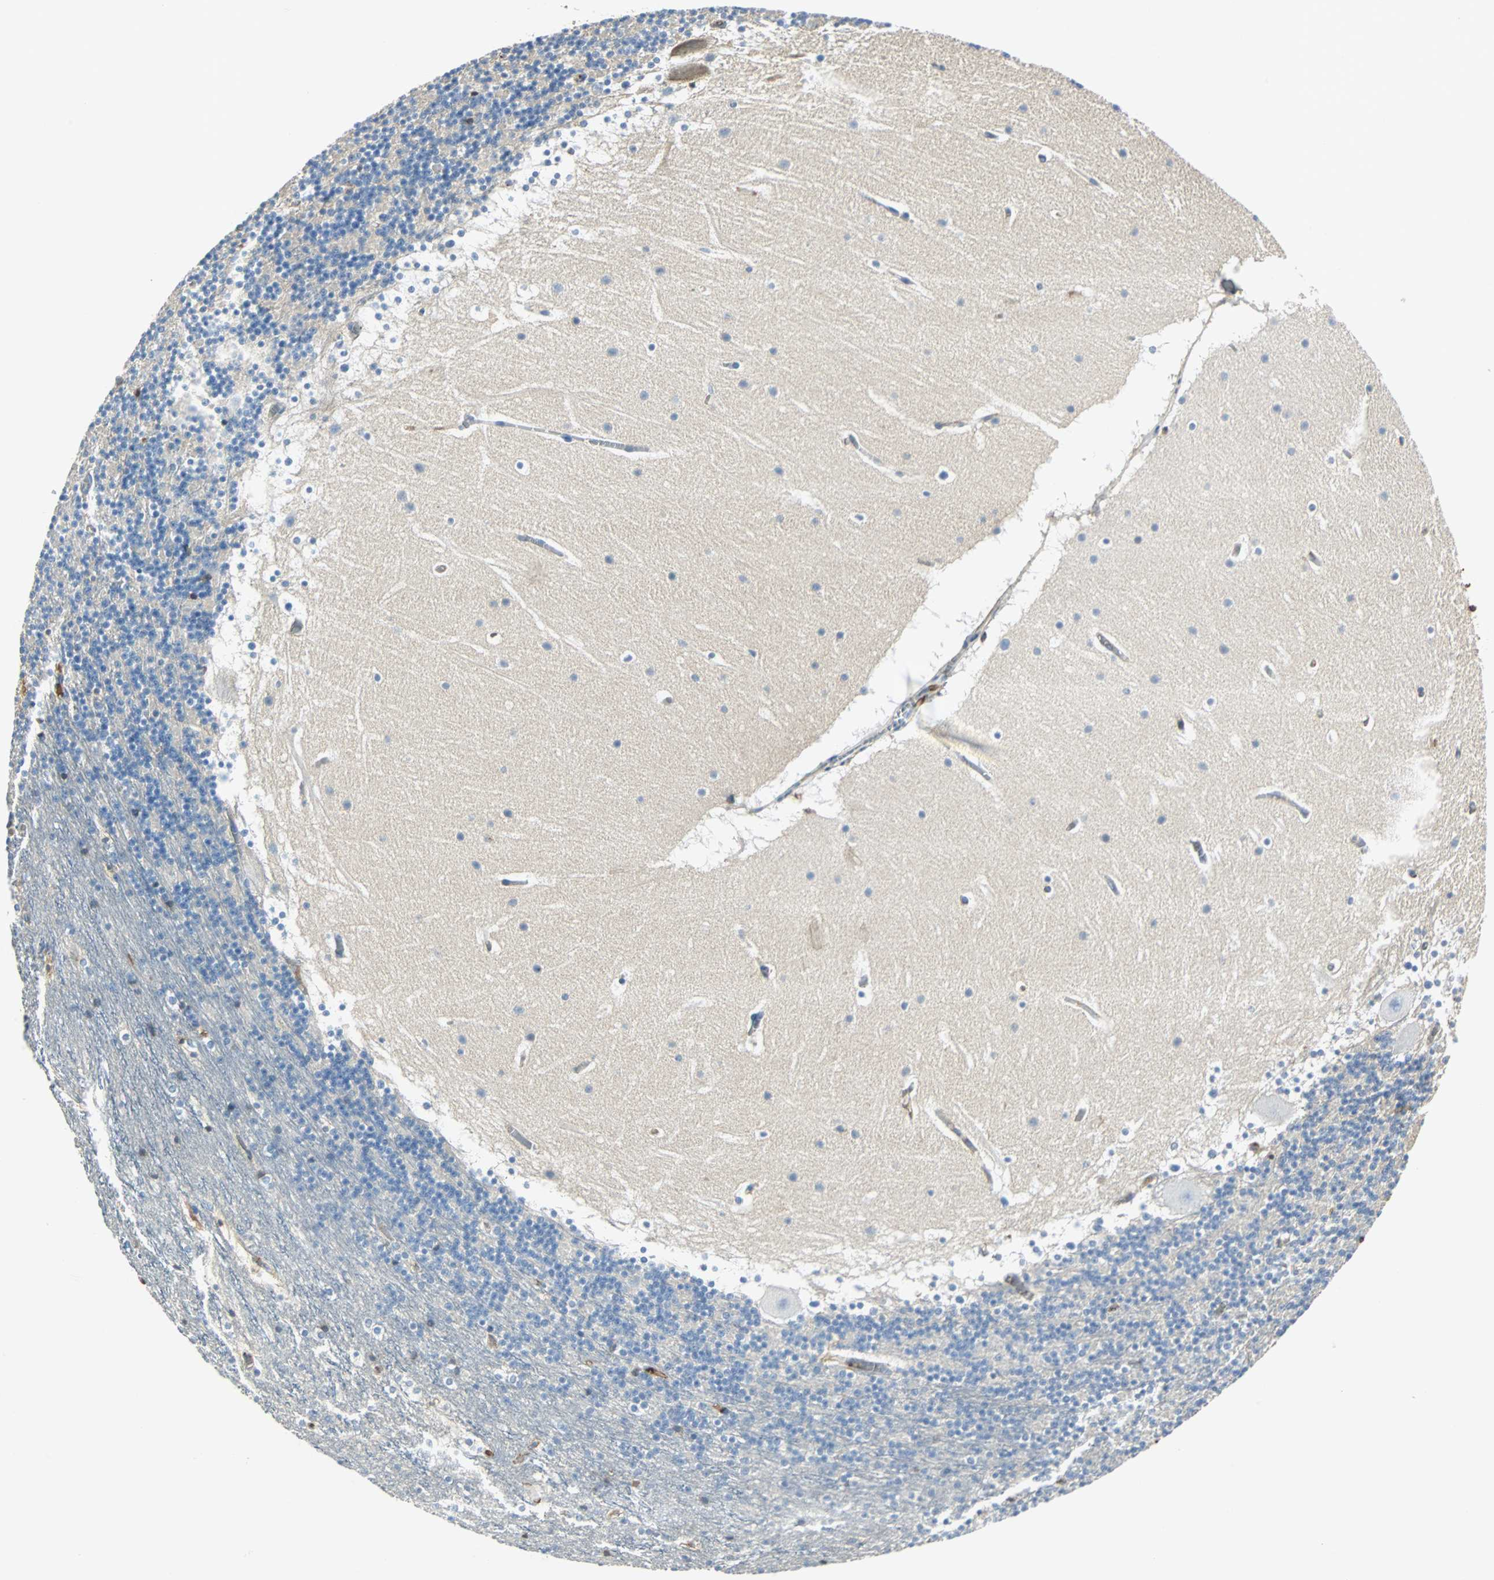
{"staining": {"intensity": "negative", "quantity": "none", "location": "none"}, "tissue": "cerebellum", "cell_type": "Cells in granular layer", "image_type": "normal", "snomed": [{"axis": "morphology", "description": "Normal tissue, NOS"}, {"axis": "topography", "description": "Cerebellum"}], "caption": "DAB immunohistochemical staining of benign human cerebellum reveals no significant staining in cells in granular layer. Nuclei are stained in blue.", "gene": "IGHA1", "patient": {"sex": "male", "age": 45}}